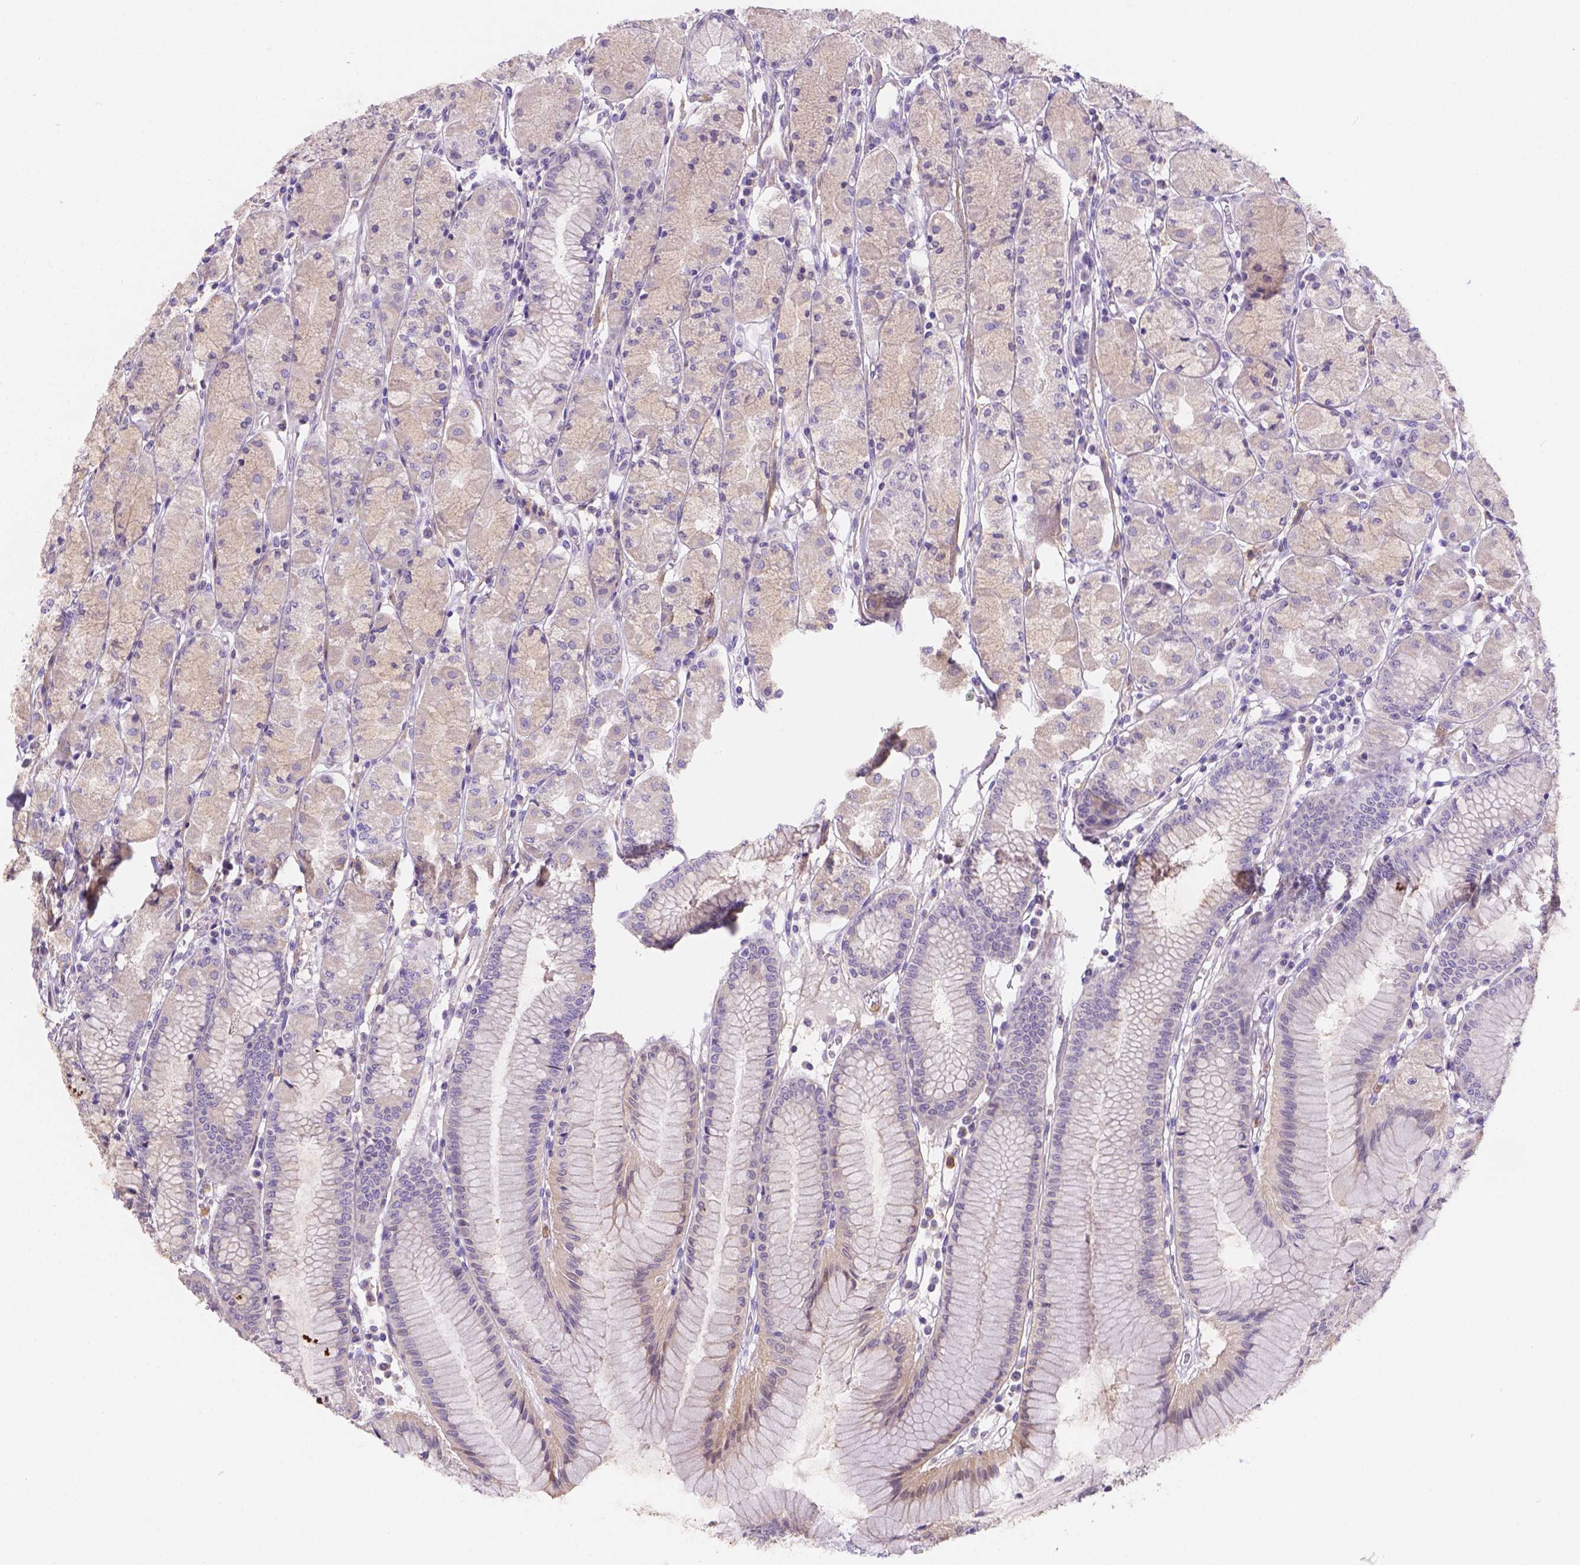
{"staining": {"intensity": "negative", "quantity": "none", "location": "none"}, "tissue": "stomach", "cell_type": "Glandular cells", "image_type": "normal", "snomed": [{"axis": "morphology", "description": "Normal tissue, NOS"}, {"axis": "topography", "description": "Stomach, upper"}], "caption": "A micrograph of stomach stained for a protein displays no brown staining in glandular cells.", "gene": "NXPE2", "patient": {"sex": "male", "age": 69}}